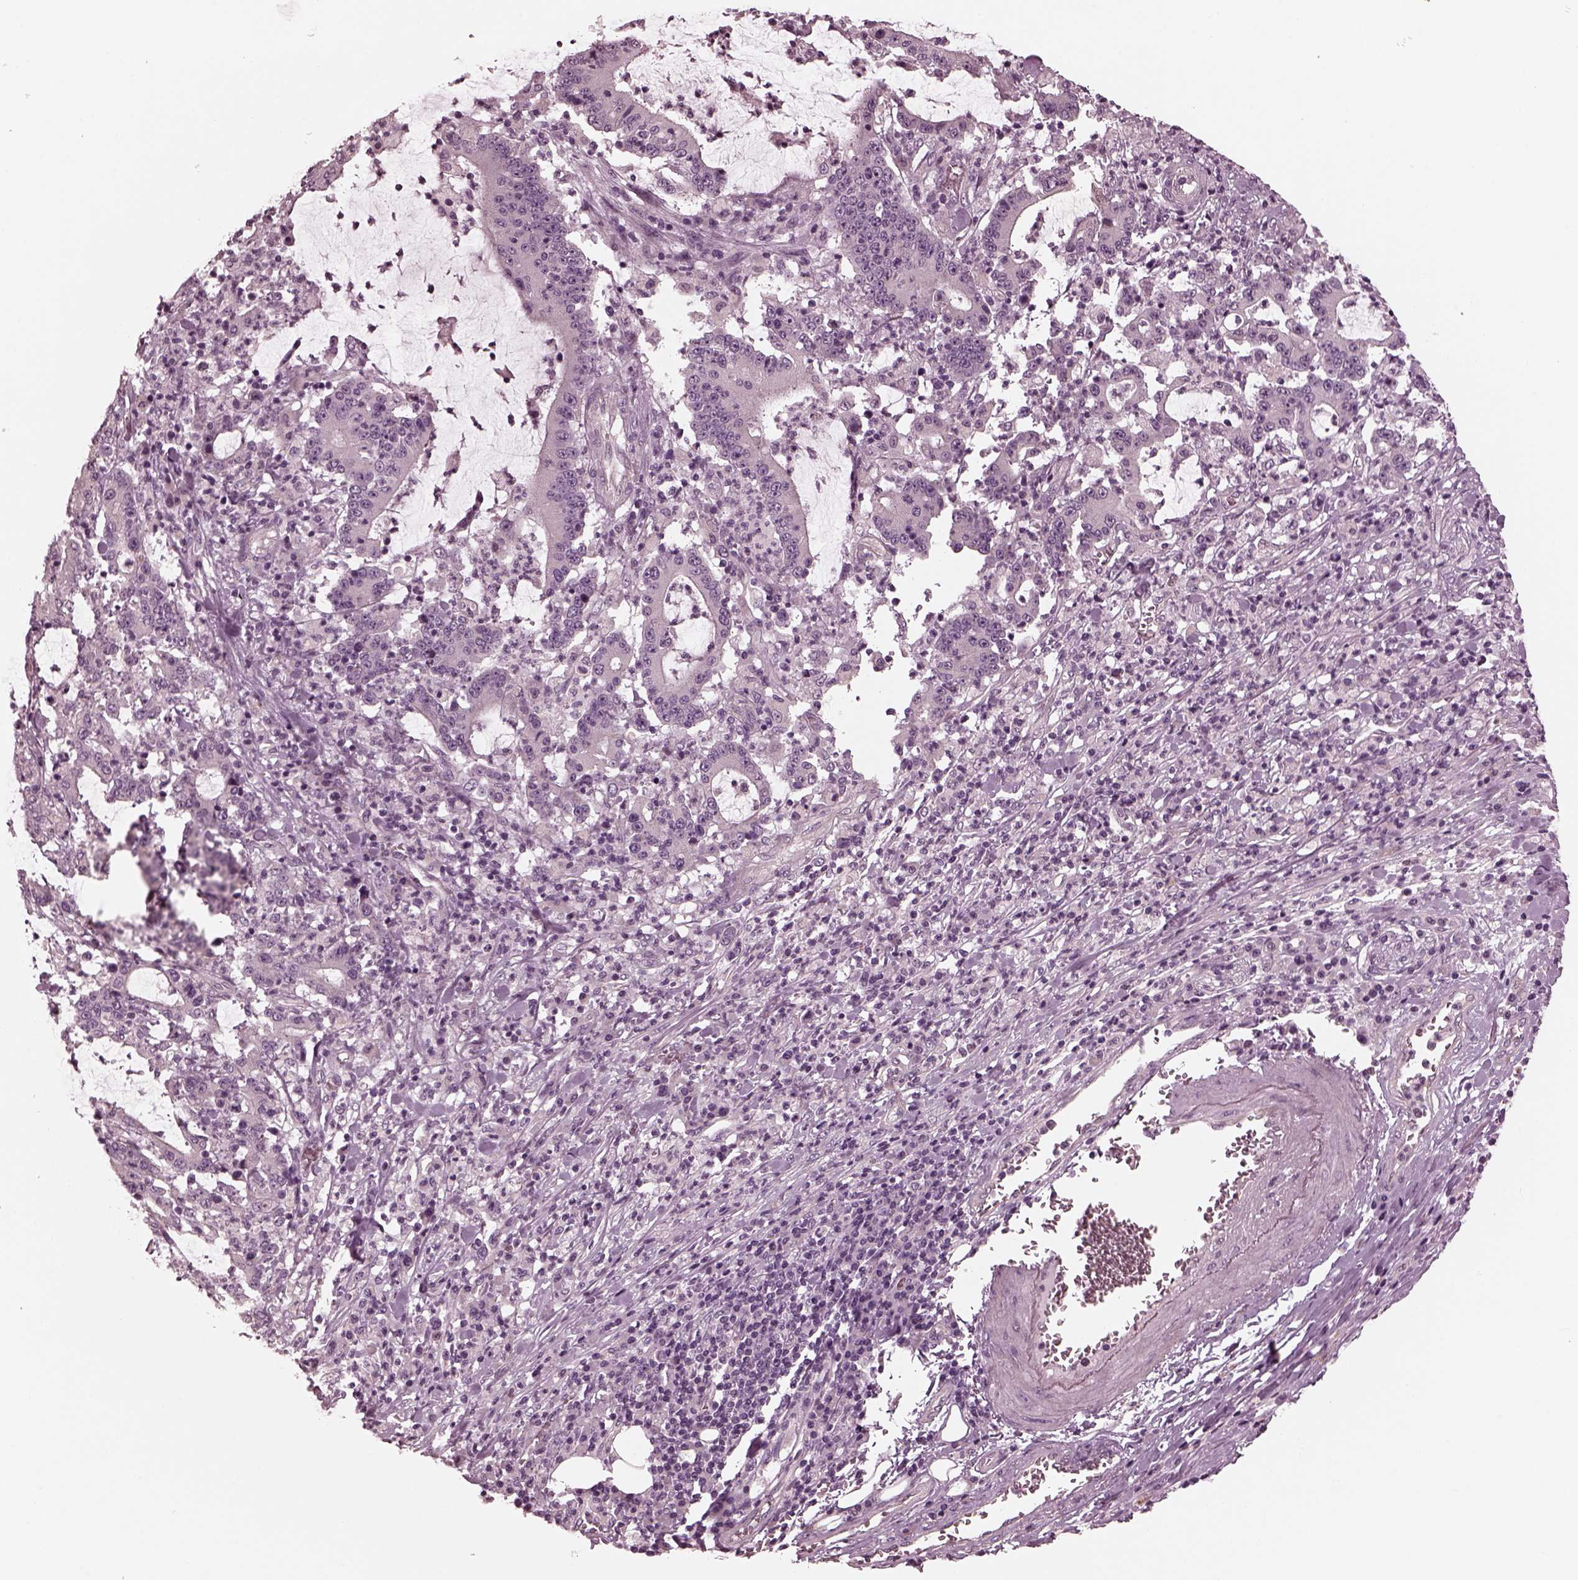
{"staining": {"intensity": "negative", "quantity": "none", "location": "none"}, "tissue": "stomach cancer", "cell_type": "Tumor cells", "image_type": "cancer", "snomed": [{"axis": "morphology", "description": "Adenocarcinoma, NOS"}, {"axis": "topography", "description": "Stomach, upper"}], "caption": "DAB immunohistochemical staining of human stomach cancer exhibits no significant positivity in tumor cells.", "gene": "KIF6", "patient": {"sex": "male", "age": 68}}